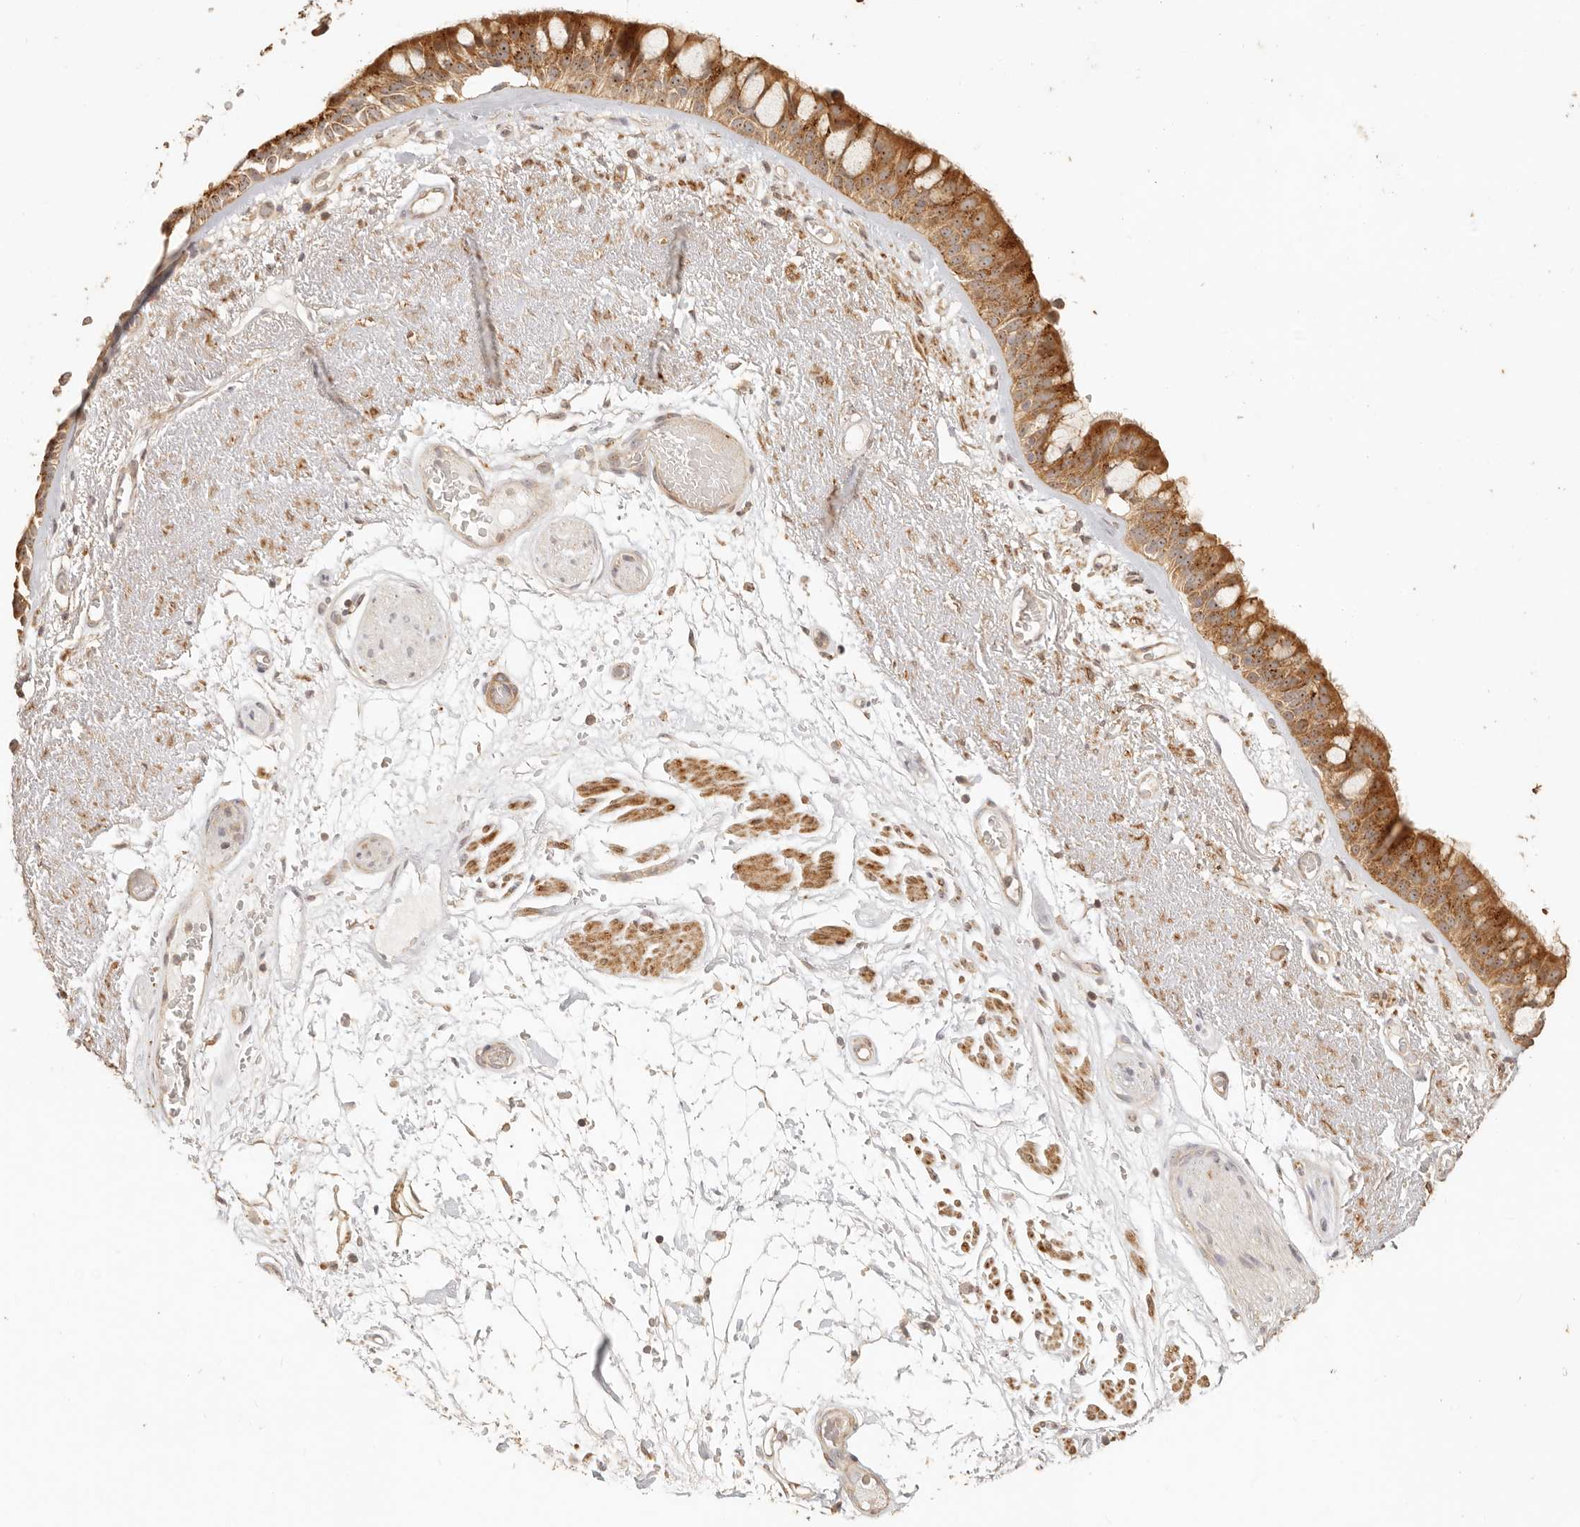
{"staining": {"intensity": "moderate", "quantity": ">75%", "location": "cytoplasmic/membranous,nuclear"}, "tissue": "bronchus", "cell_type": "Respiratory epithelial cells", "image_type": "normal", "snomed": [{"axis": "morphology", "description": "Normal tissue, NOS"}, {"axis": "morphology", "description": "Squamous cell carcinoma, NOS"}, {"axis": "topography", "description": "Lymph node"}, {"axis": "topography", "description": "Bronchus"}, {"axis": "topography", "description": "Lung"}], "caption": "IHC image of benign human bronchus stained for a protein (brown), which displays medium levels of moderate cytoplasmic/membranous,nuclear expression in approximately >75% of respiratory epithelial cells.", "gene": "PTPN22", "patient": {"sex": "male", "age": 66}}